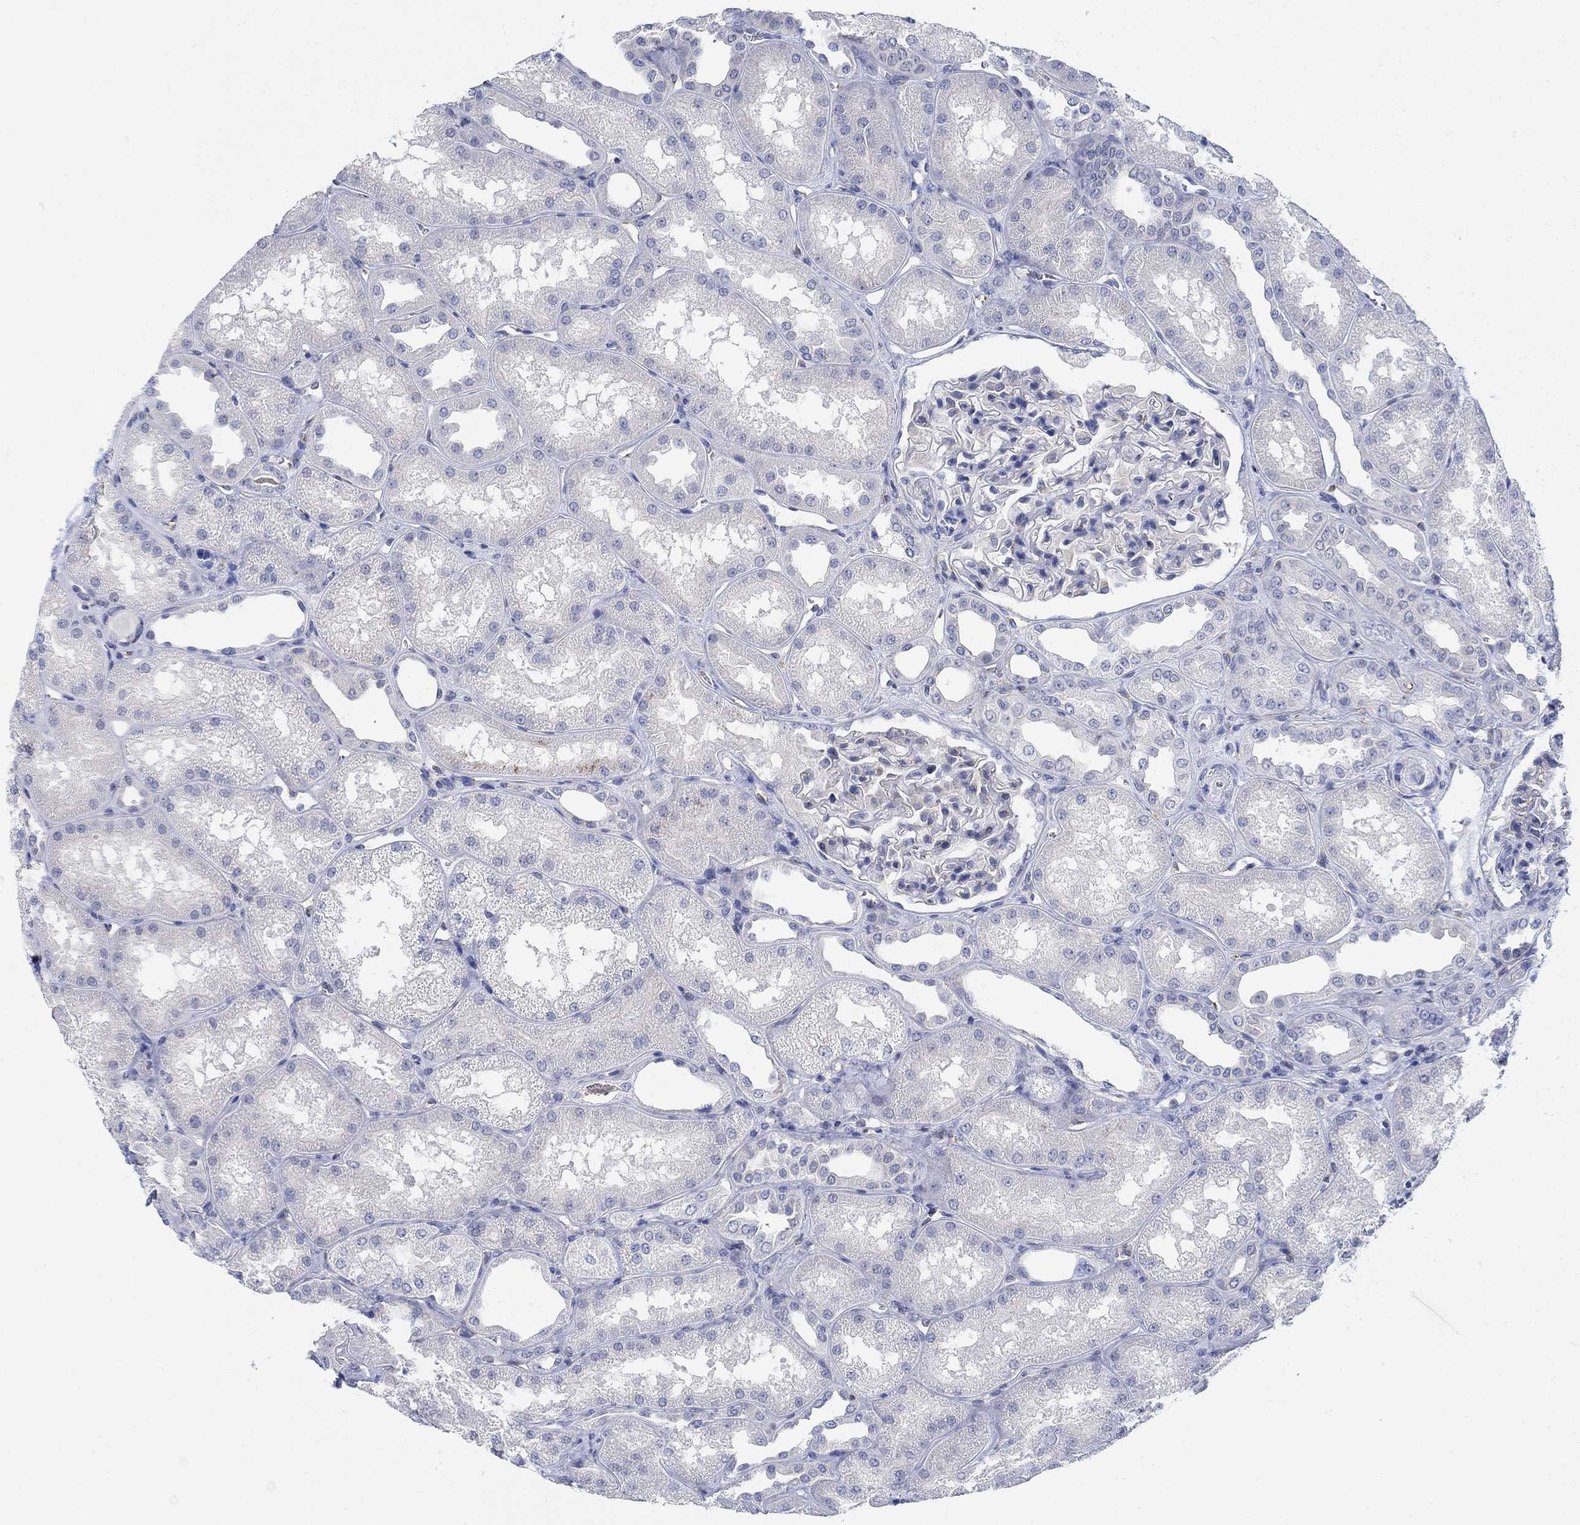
{"staining": {"intensity": "negative", "quantity": "none", "location": "none"}, "tissue": "kidney", "cell_type": "Cells in glomeruli", "image_type": "normal", "snomed": [{"axis": "morphology", "description": "Normal tissue, NOS"}, {"axis": "topography", "description": "Kidney"}], "caption": "Immunohistochemical staining of normal human kidney demonstrates no significant positivity in cells in glomeruli.", "gene": "PHF21B", "patient": {"sex": "male", "age": 61}}